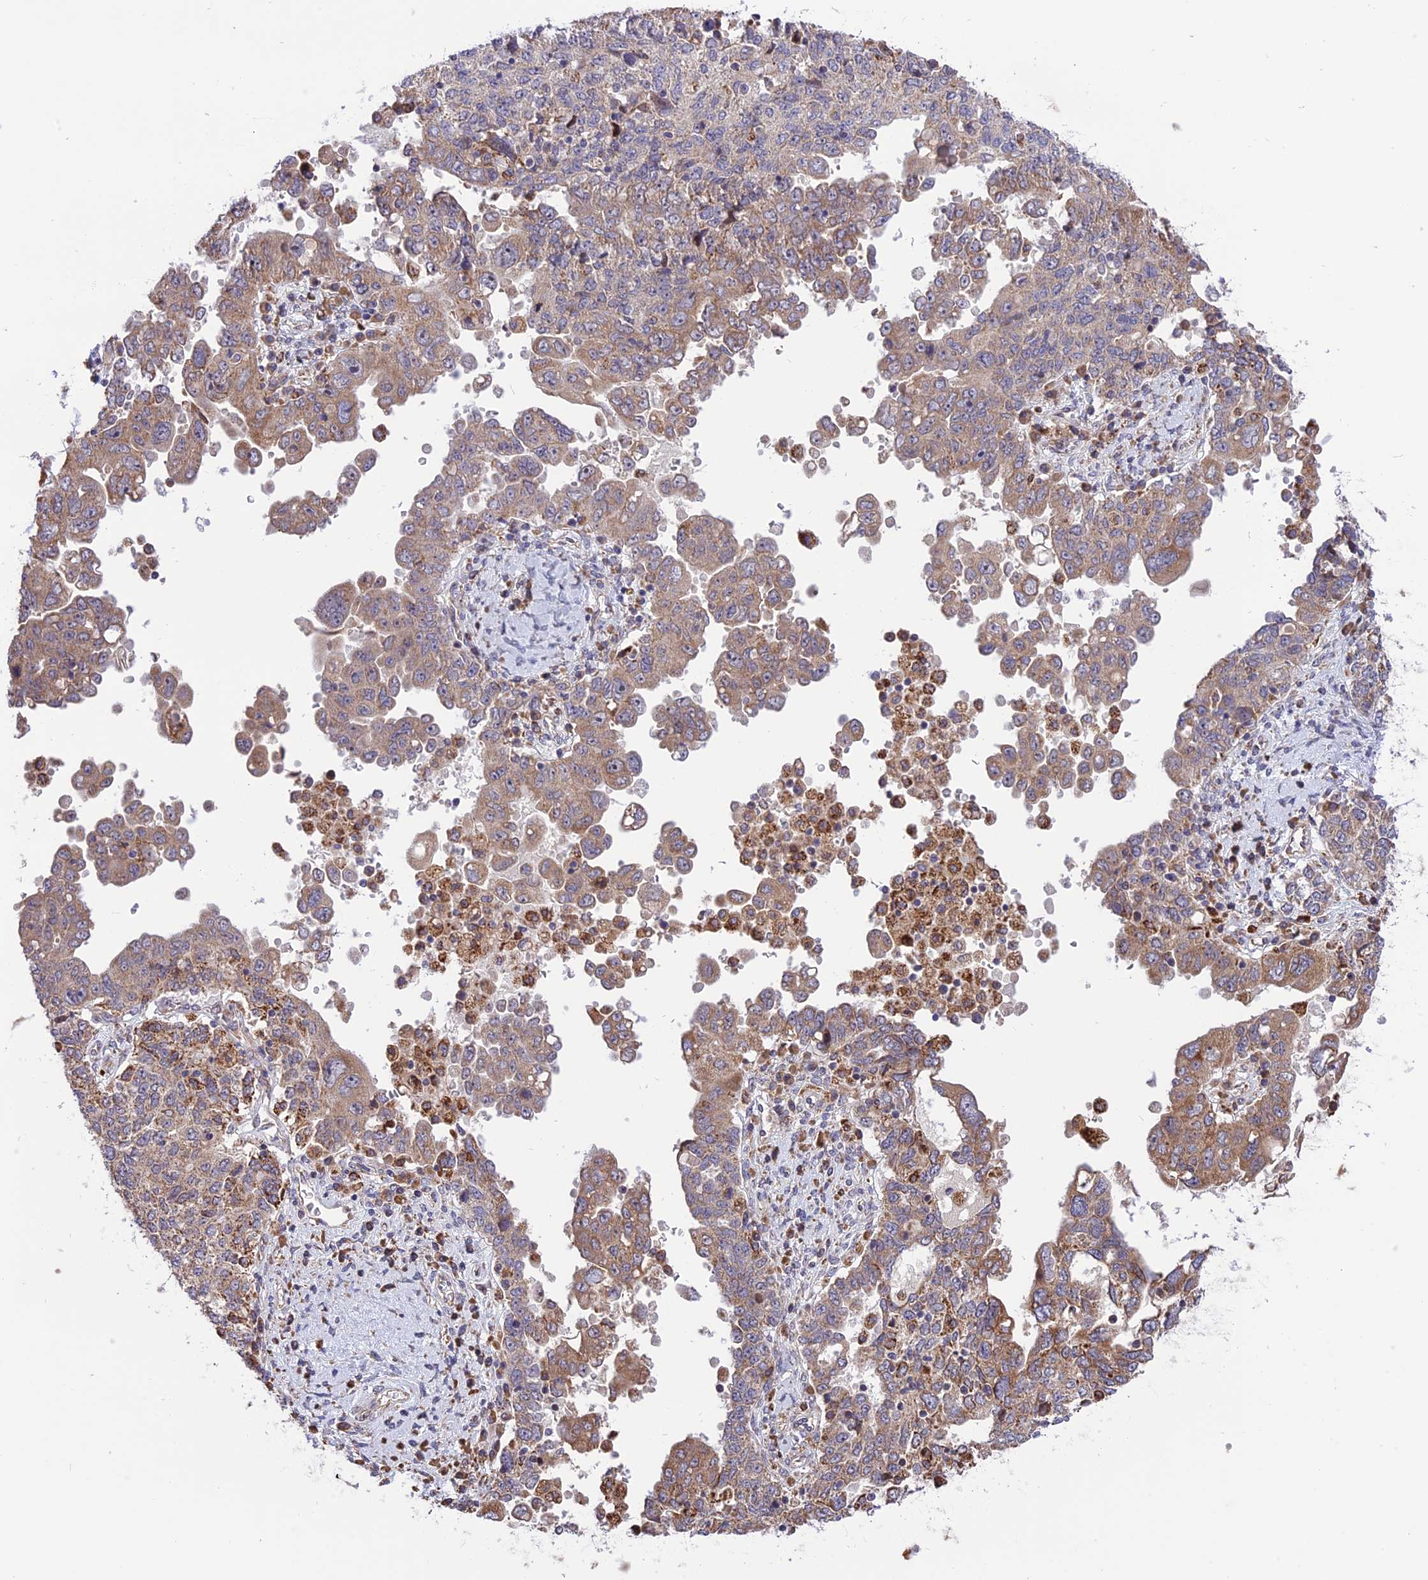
{"staining": {"intensity": "moderate", "quantity": ">75%", "location": "cytoplasmic/membranous"}, "tissue": "ovarian cancer", "cell_type": "Tumor cells", "image_type": "cancer", "snomed": [{"axis": "morphology", "description": "Carcinoma, endometroid"}, {"axis": "topography", "description": "Ovary"}], "caption": "Protein expression analysis of human ovarian cancer reveals moderate cytoplasmic/membranous positivity in about >75% of tumor cells.", "gene": "ARMCX6", "patient": {"sex": "female", "age": 62}}